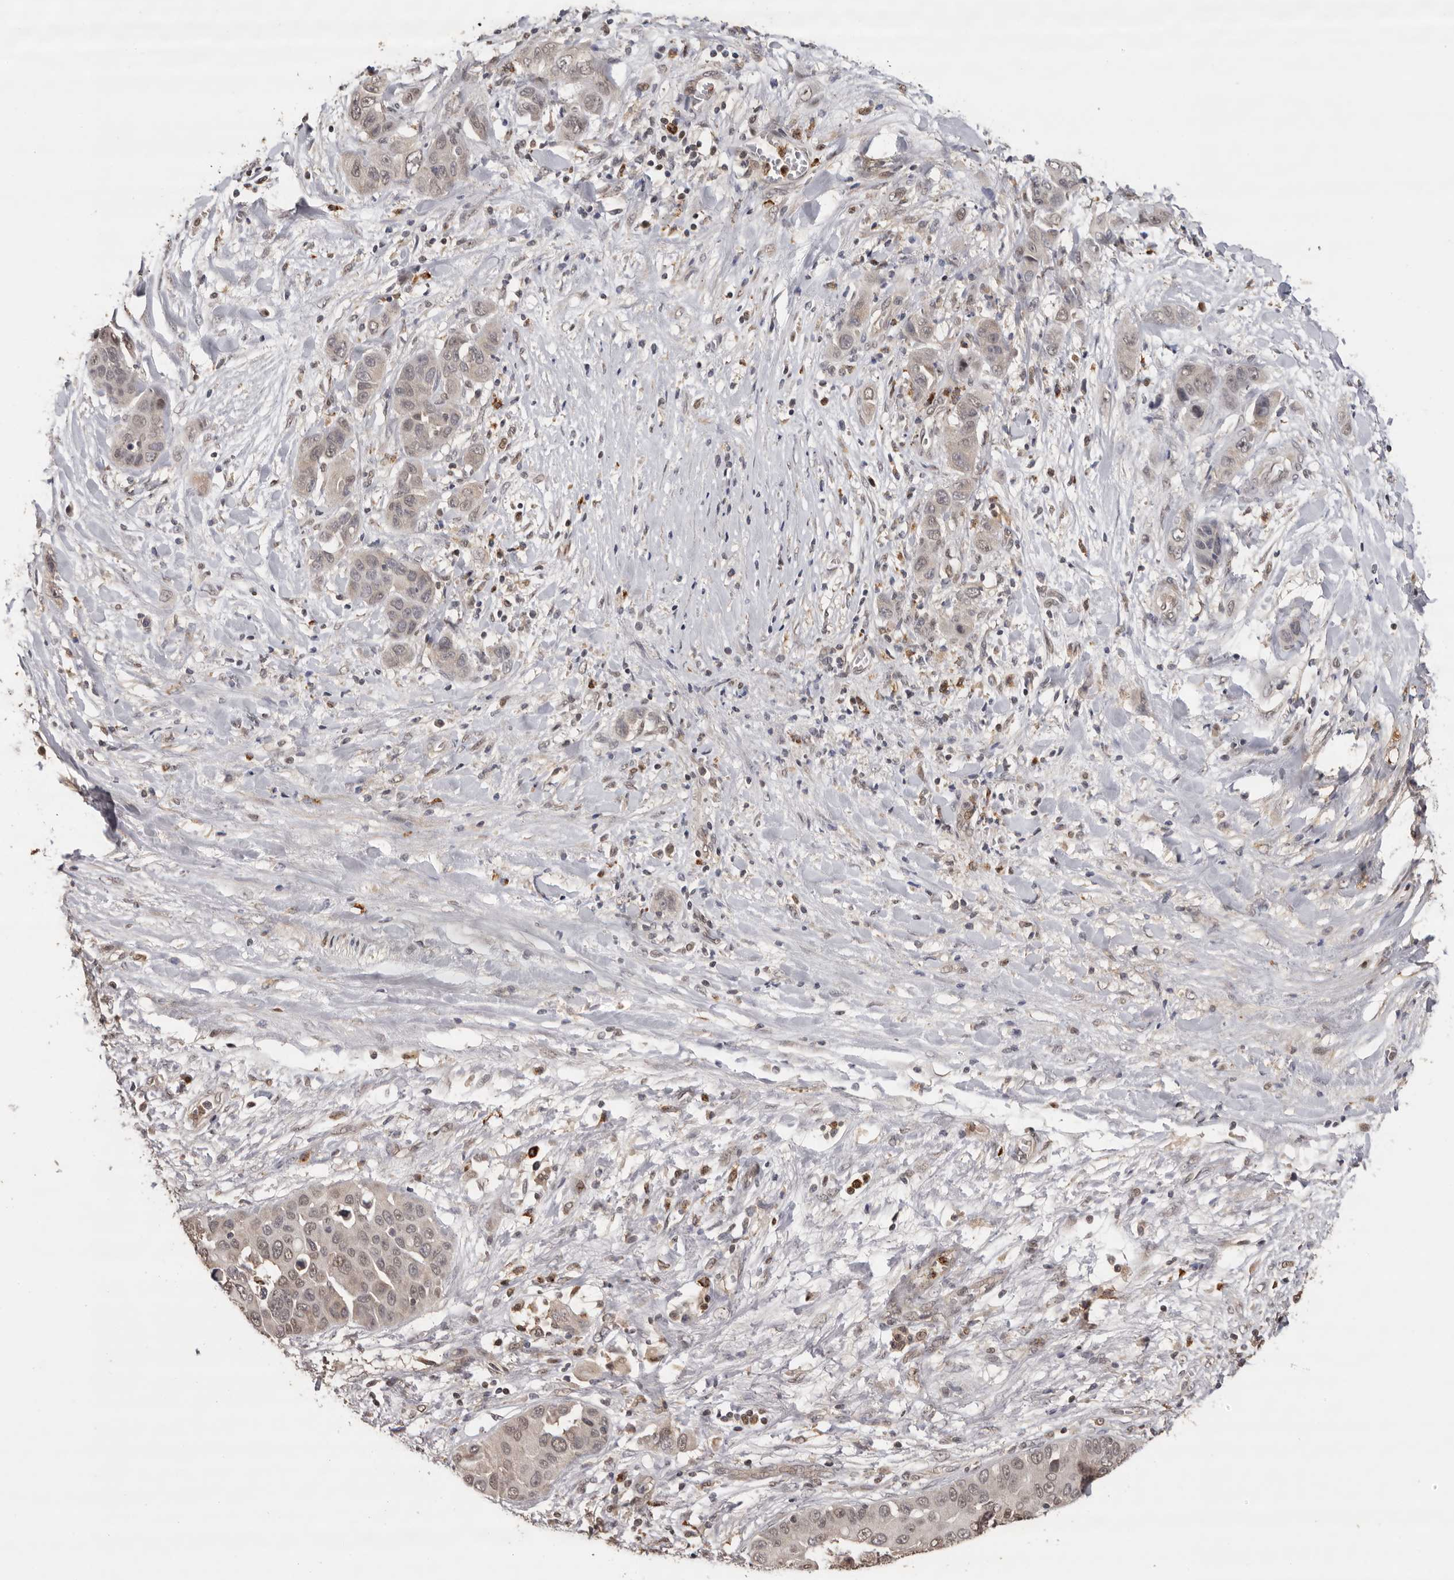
{"staining": {"intensity": "weak", "quantity": ">75%", "location": "cytoplasmic/membranous,nuclear"}, "tissue": "liver cancer", "cell_type": "Tumor cells", "image_type": "cancer", "snomed": [{"axis": "morphology", "description": "Cholangiocarcinoma"}, {"axis": "topography", "description": "Liver"}], "caption": "Immunohistochemistry (IHC) photomicrograph of neoplastic tissue: human cholangiocarcinoma (liver) stained using IHC exhibits low levels of weak protein expression localized specifically in the cytoplasmic/membranous and nuclear of tumor cells, appearing as a cytoplasmic/membranous and nuclear brown color.", "gene": "KIF2B", "patient": {"sex": "female", "age": 52}}